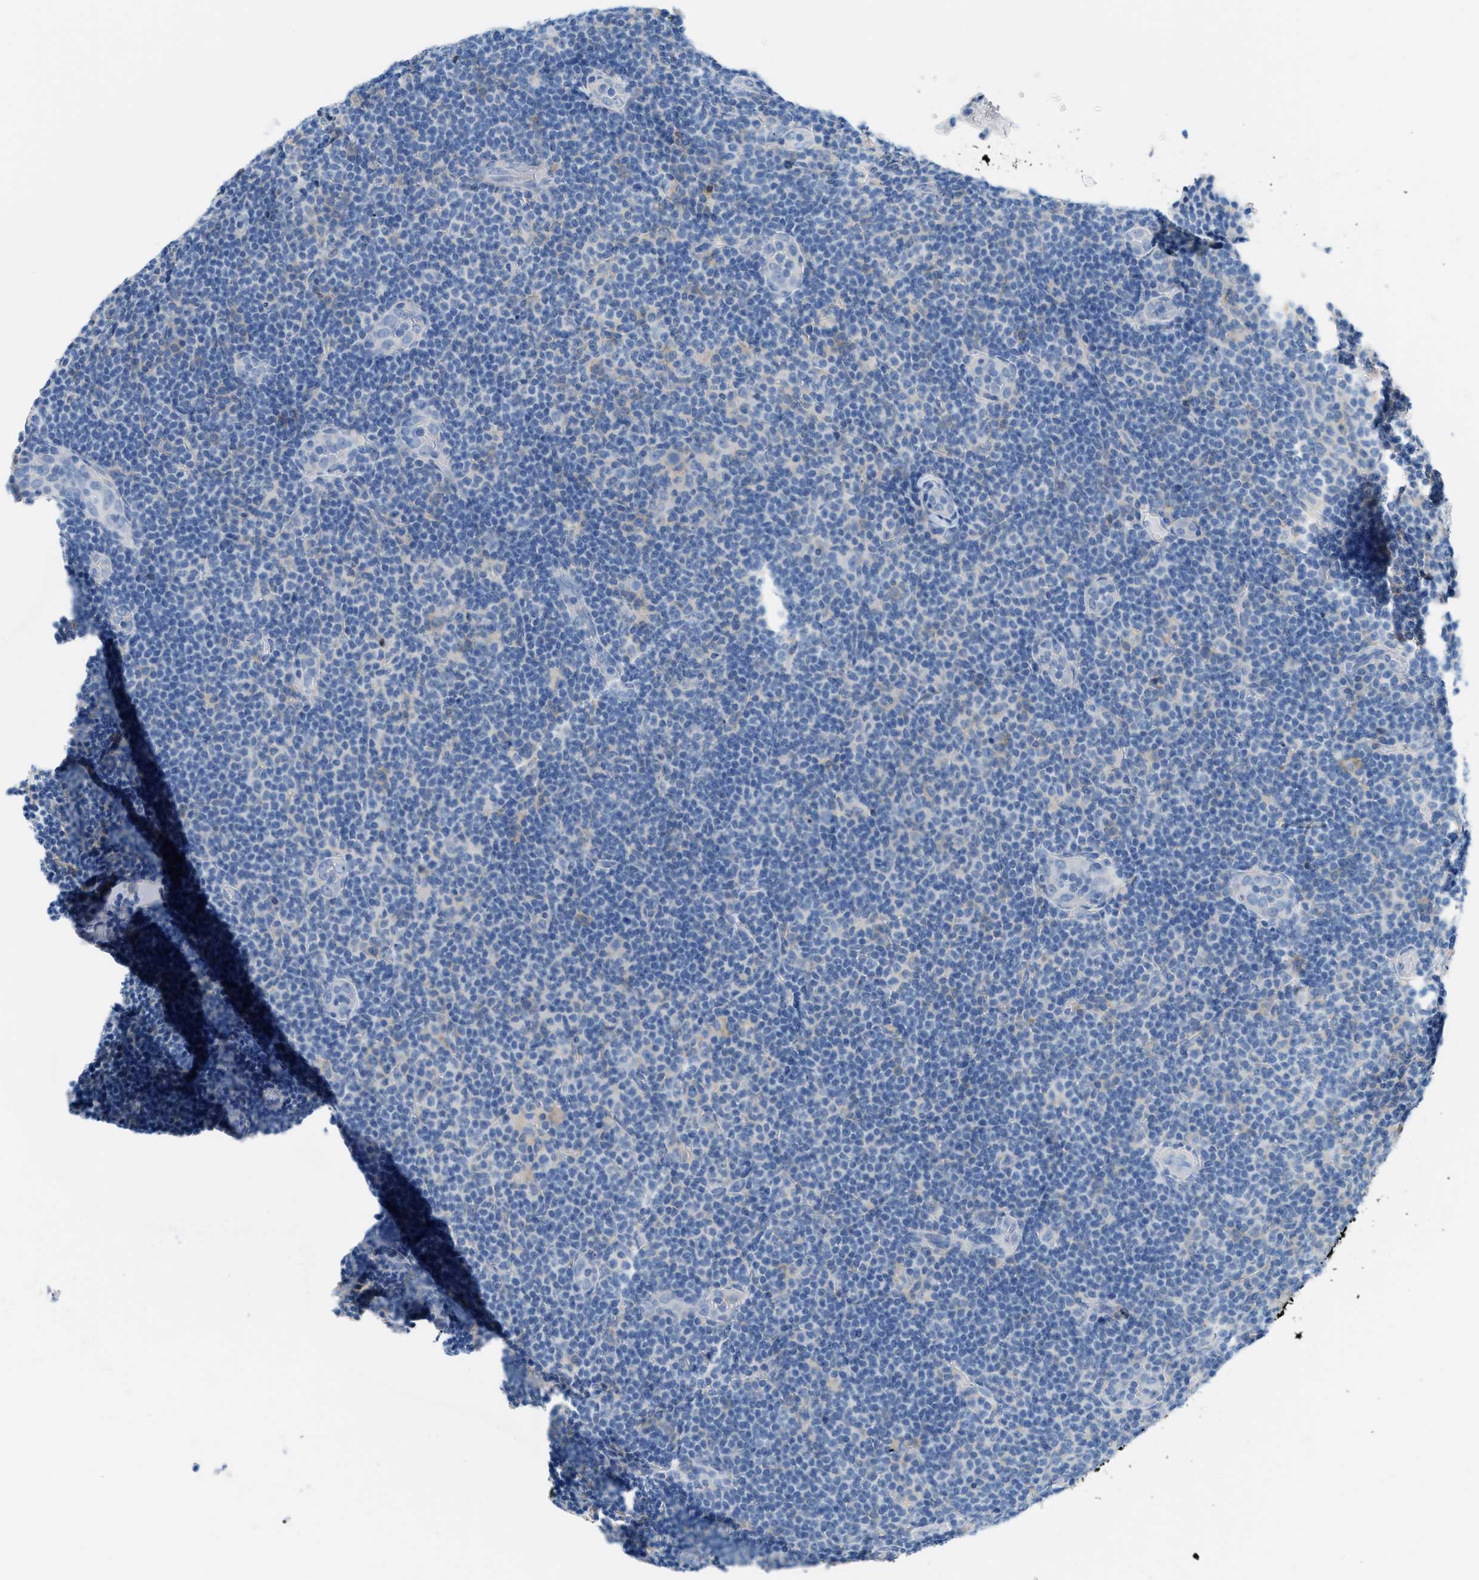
{"staining": {"intensity": "negative", "quantity": "none", "location": "none"}, "tissue": "lymphoma", "cell_type": "Tumor cells", "image_type": "cancer", "snomed": [{"axis": "morphology", "description": "Malignant lymphoma, non-Hodgkin's type, Low grade"}, {"axis": "topography", "description": "Lymph node"}], "caption": "The photomicrograph exhibits no staining of tumor cells in lymphoma. (Brightfield microscopy of DAB immunohistochemistry (IHC) at high magnification).", "gene": "SLC3A2", "patient": {"sex": "male", "age": 83}}